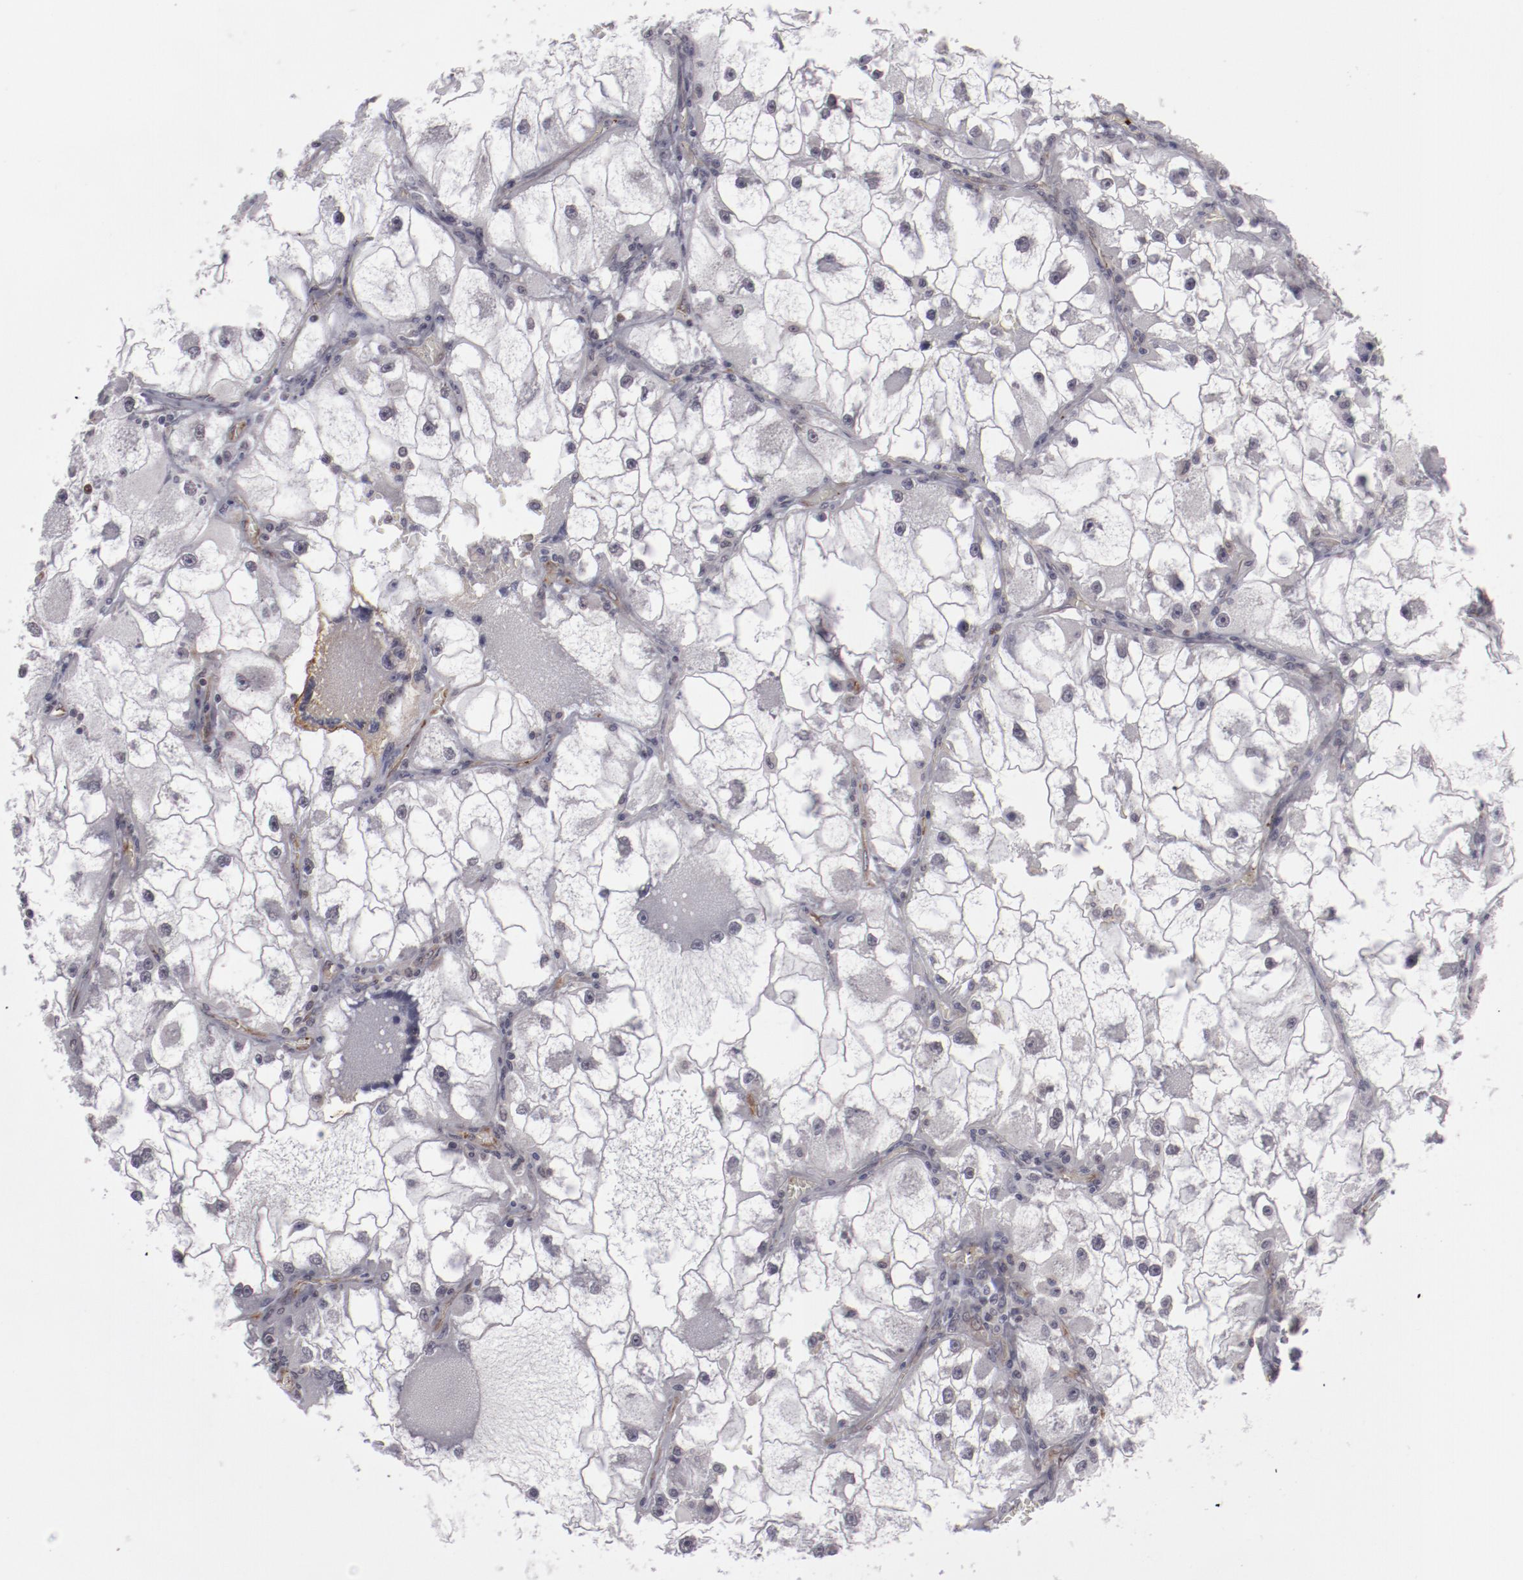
{"staining": {"intensity": "negative", "quantity": "none", "location": "none"}, "tissue": "renal cancer", "cell_type": "Tumor cells", "image_type": "cancer", "snomed": [{"axis": "morphology", "description": "Adenocarcinoma, NOS"}, {"axis": "topography", "description": "Kidney"}], "caption": "Renal adenocarcinoma was stained to show a protein in brown. There is no significant expression in tumor cells. (Brightfield microscopy of DAB (3,3'-diaminobenzidine) immunohistochemistry at high magnification).", "gene": "LEF1", "patient": {"sex": "female", "age": 73}}